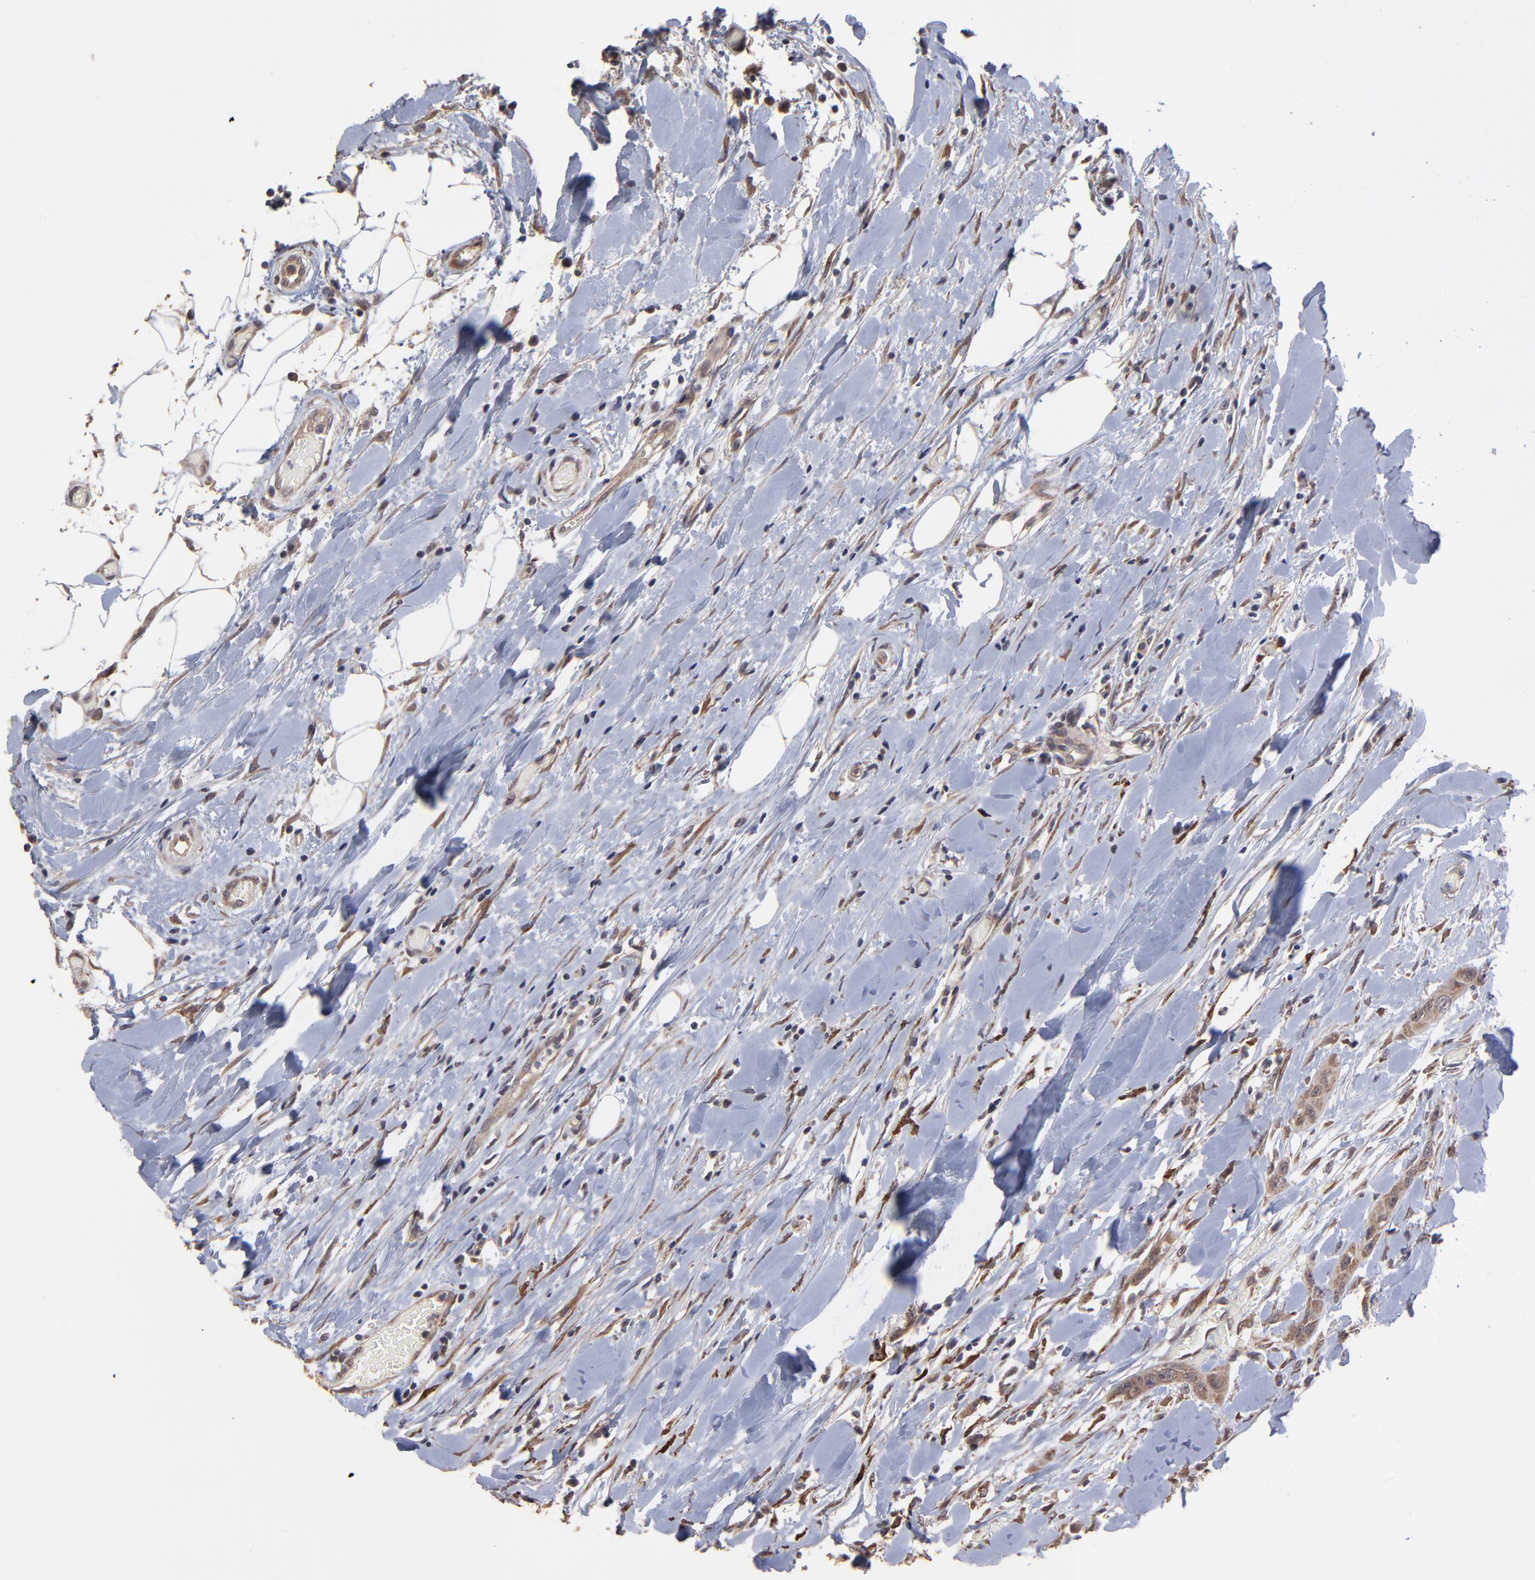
{"staining": {"intensity": "moderate", "quantity": ">75%", "location": "cytoplasmic/membranous"}, "tissue": "head and neck cancer", "cell_type": "Tumor cells", "image_type": "cancer", "snomed": [{"axis": "morphology", "description": "Neoplasm, malignant, NOS"}, {"axis": "topography", "description": "Salivary gland"}, {"axis": "topography", "description": "Head-Neck"}], "caption": "A micrograph of head and neck cancer (neoplasm (malignant)) stained for a protein displays moderate cytoplasmic/membranous brown staining in tumor cells. (Stains: DAB in brown, nuclei in blue, Microscopy: brightfield microscopy at high magnification).", "gene": "CHL1", "patient": {"sex": "male", "age": 43}}